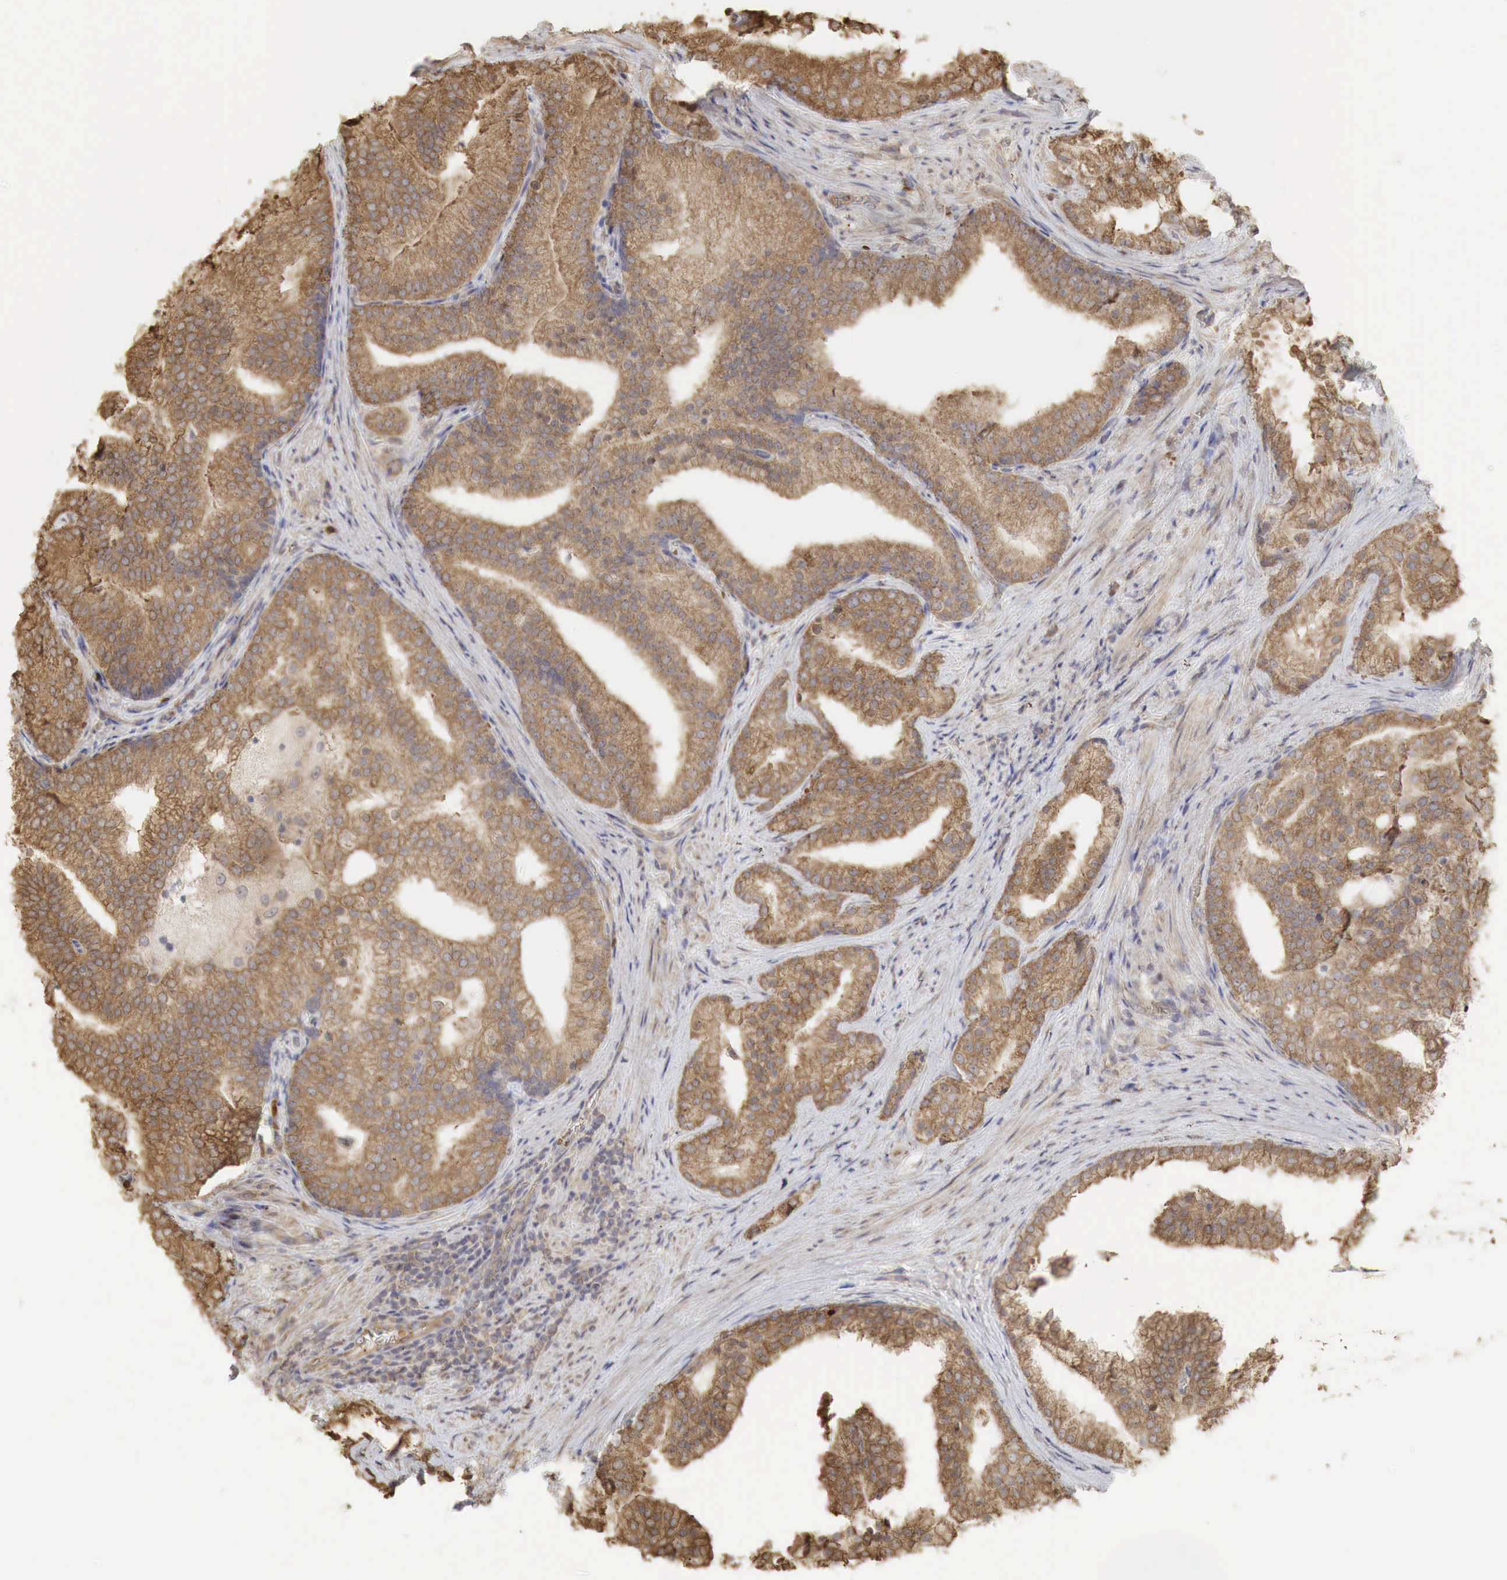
{"staining": {"intensity": "moderate", "quantity": ">75%", "location": "cytoplasmic/membranous"}, "tissue": "prostate cancer", "cell_type": "Tumor cells", "image_type": "cancer", "snomed": [{"axis": "morphology", "description": "Adenocarcinoma, Low grade"}, {"axis": "topography", "description": "Prostate"}], "caption": "Prostate cancer stained for a protein demonstrates moderate cytoplasmic/membranous positivity in tumor cells. (brown staining indicates protein expression, while blue staining denotes nuclei).", "gene": "PABPC5", "patient": {"sex": "male", "age": 71}}